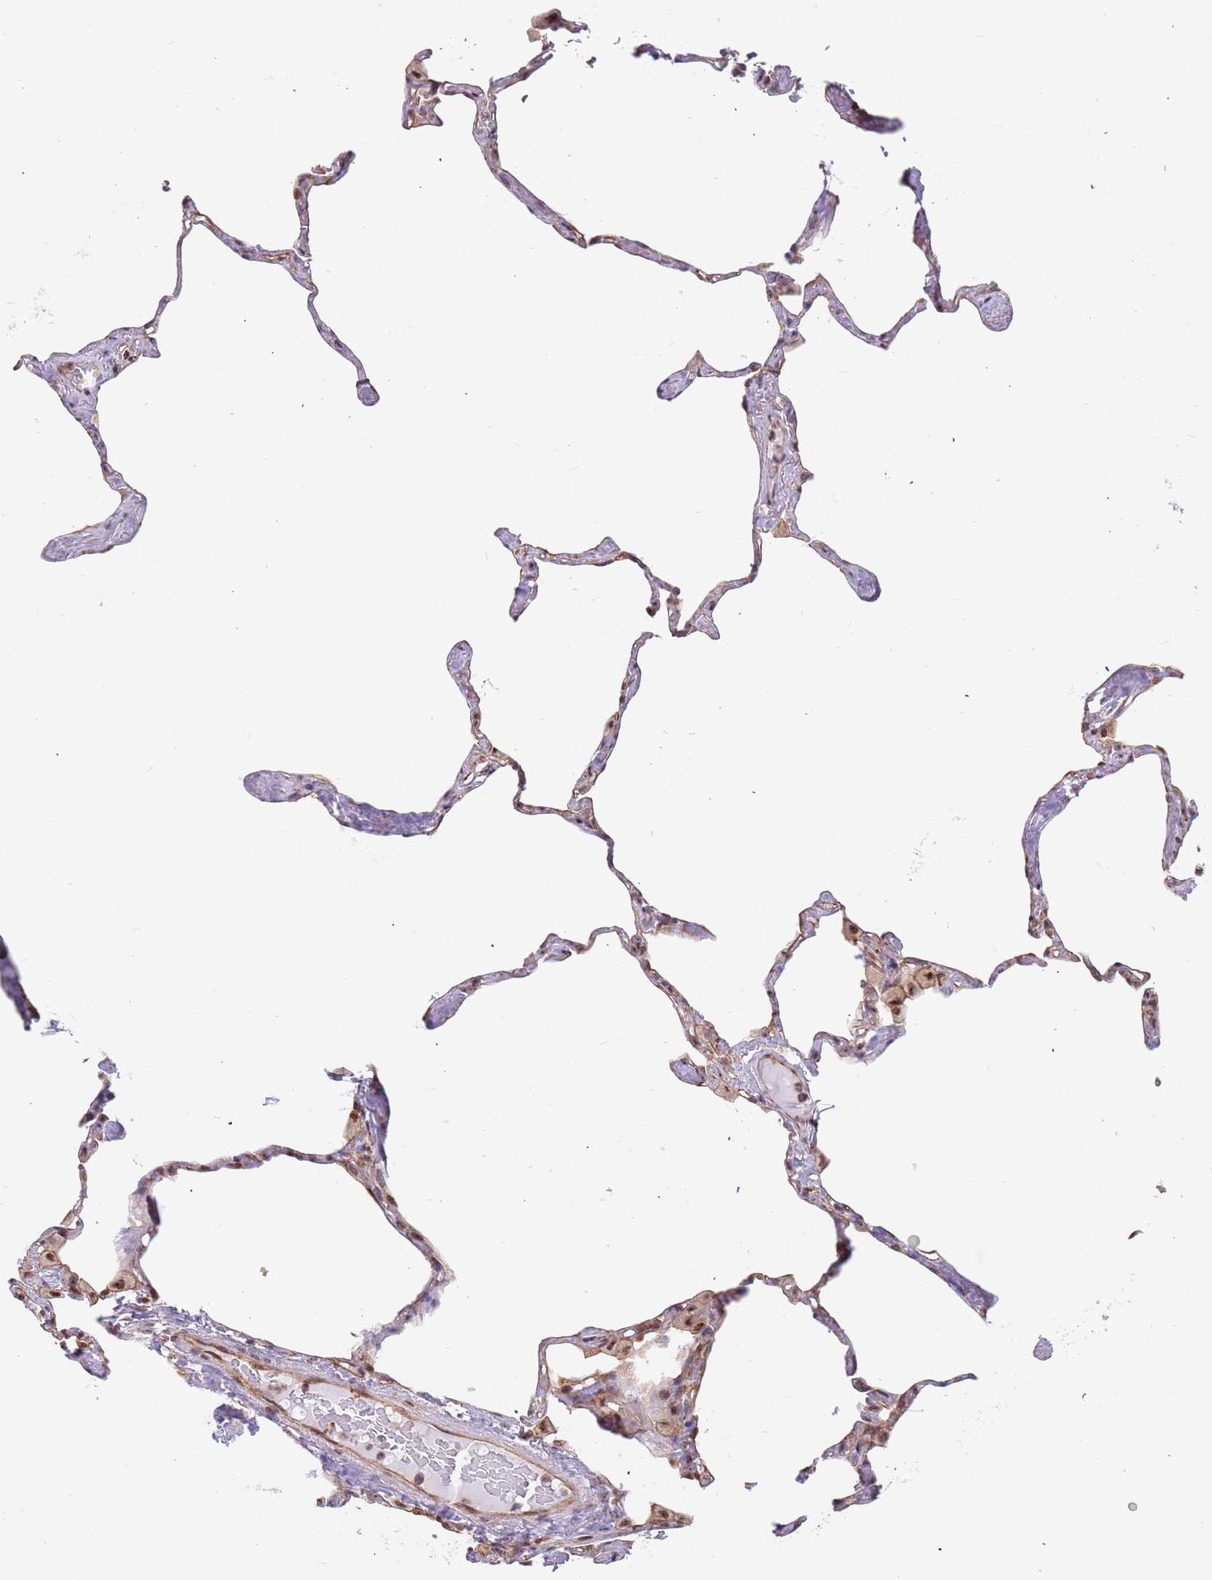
{"staining": {"intensity": "weak", "quantity": "25%-75%", "location": "nuclear"}, "tissue": "lung", "cell_type": "Alveolar cells", "image_type": "normal", "snomed": [{"axis": "morphology", "description": "Normal tissue, NOS"}, {"axis": "topography", "description": "Lung"}], "caption": "A histopathology image showing weak nuclear expression in approximately 25%-75% of alveolar cells in benign lung, as visualized by brown immunohistochemical staining.", "gene": "LRMDA", "patient": {"sex": "male", "age": 65}}